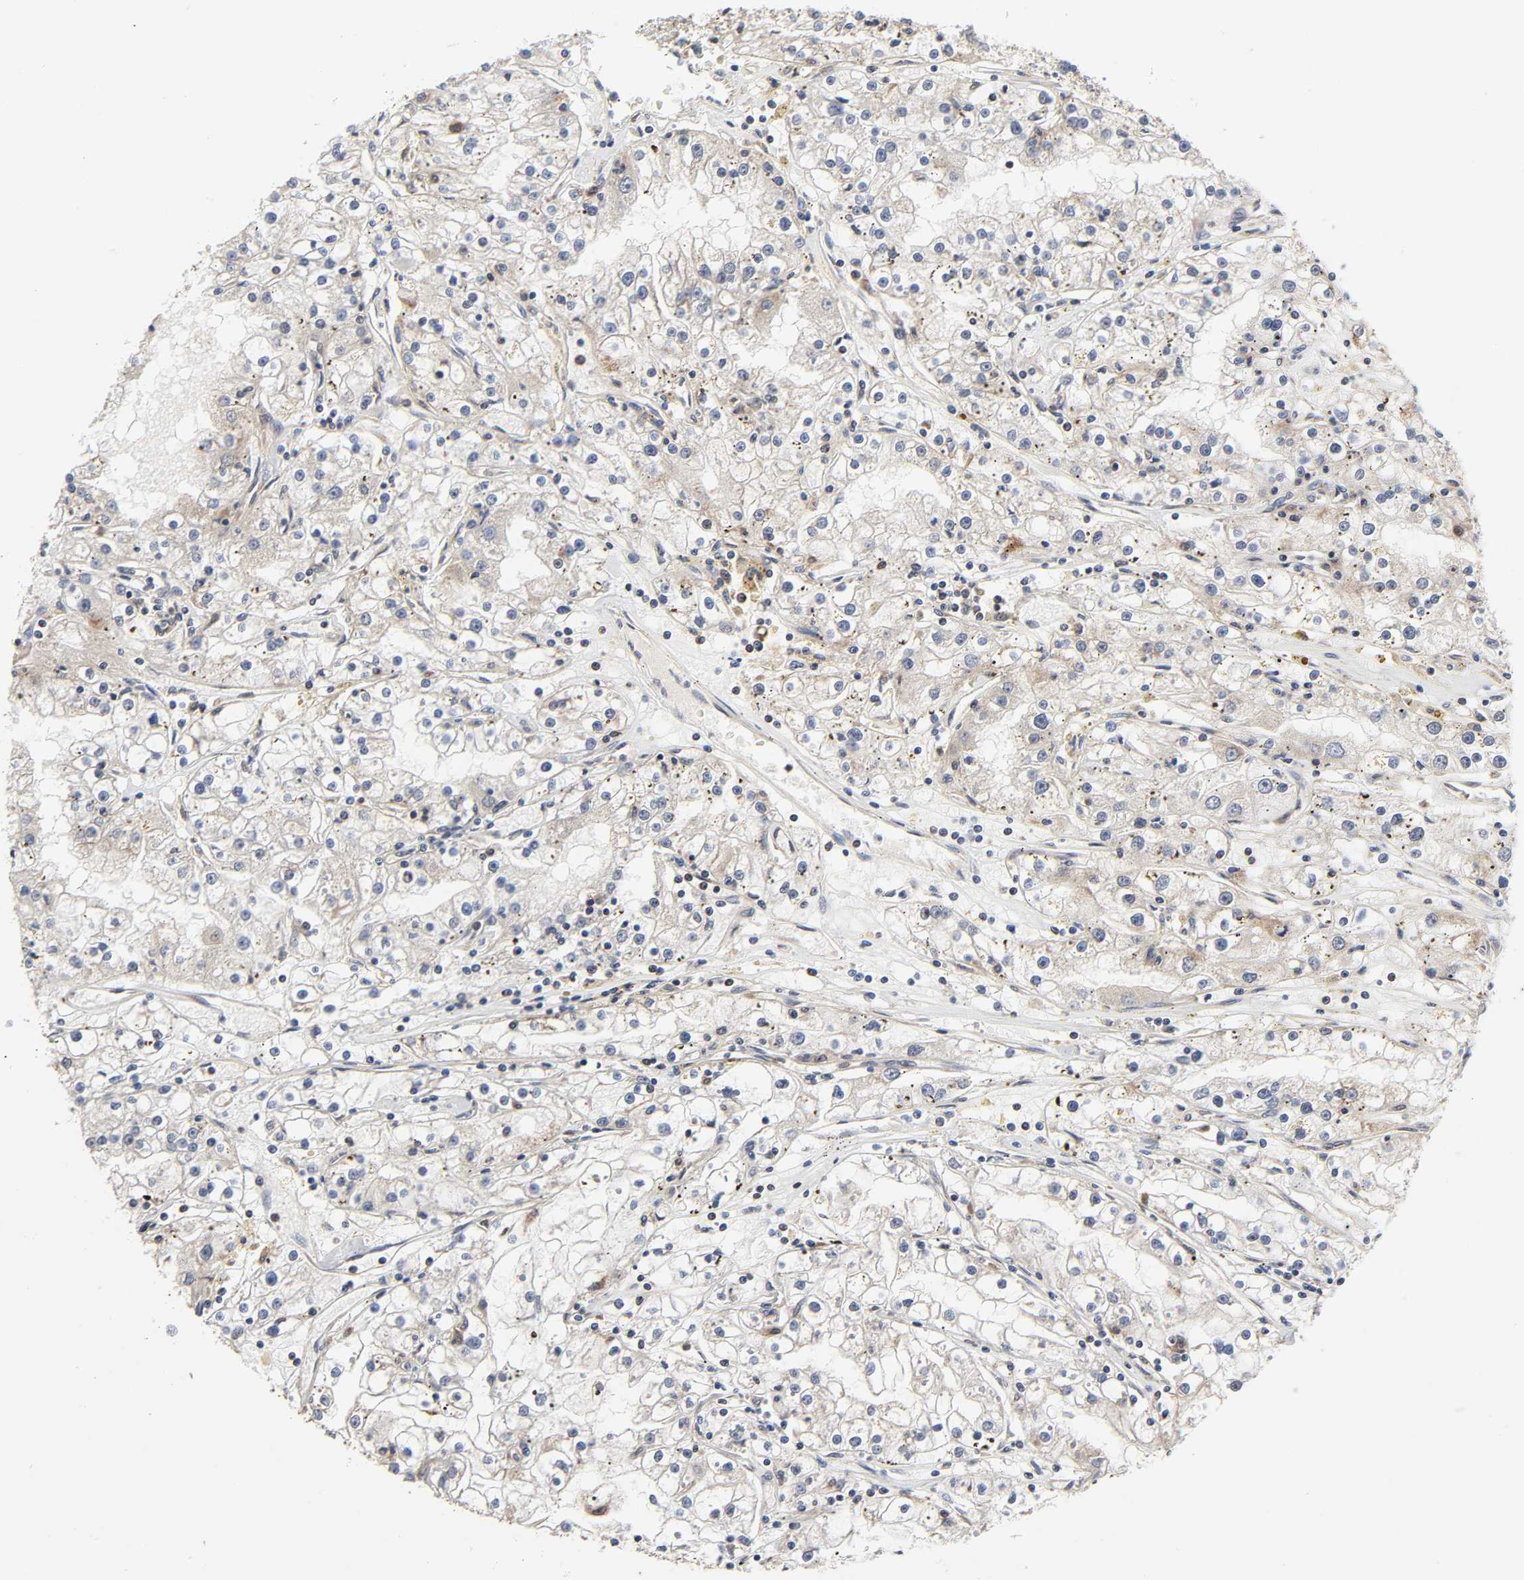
{"staining": {"intensity": "weak", "quantity": "25%-75%", "location": "cytoplasmic/membranous"}, "tissue": "renal cancer", "cell_type": "Tumor cells", "image_type": "cancer", "snomed": [{"axis": "morphology", "description": "Adenocarcinoma, NOS"}, {"axis": "topography", "description": "Kidney"}], "caption": "The micrograph demonstrates immunohistochemical staining of renal adenocarcinoma. There is weak cytoplasmic/membranous staining is appreciated in approximately 25%-75% of tumor cells.", "gene": "COX6B1", "patient": {"sex": "male", "age": 56}}